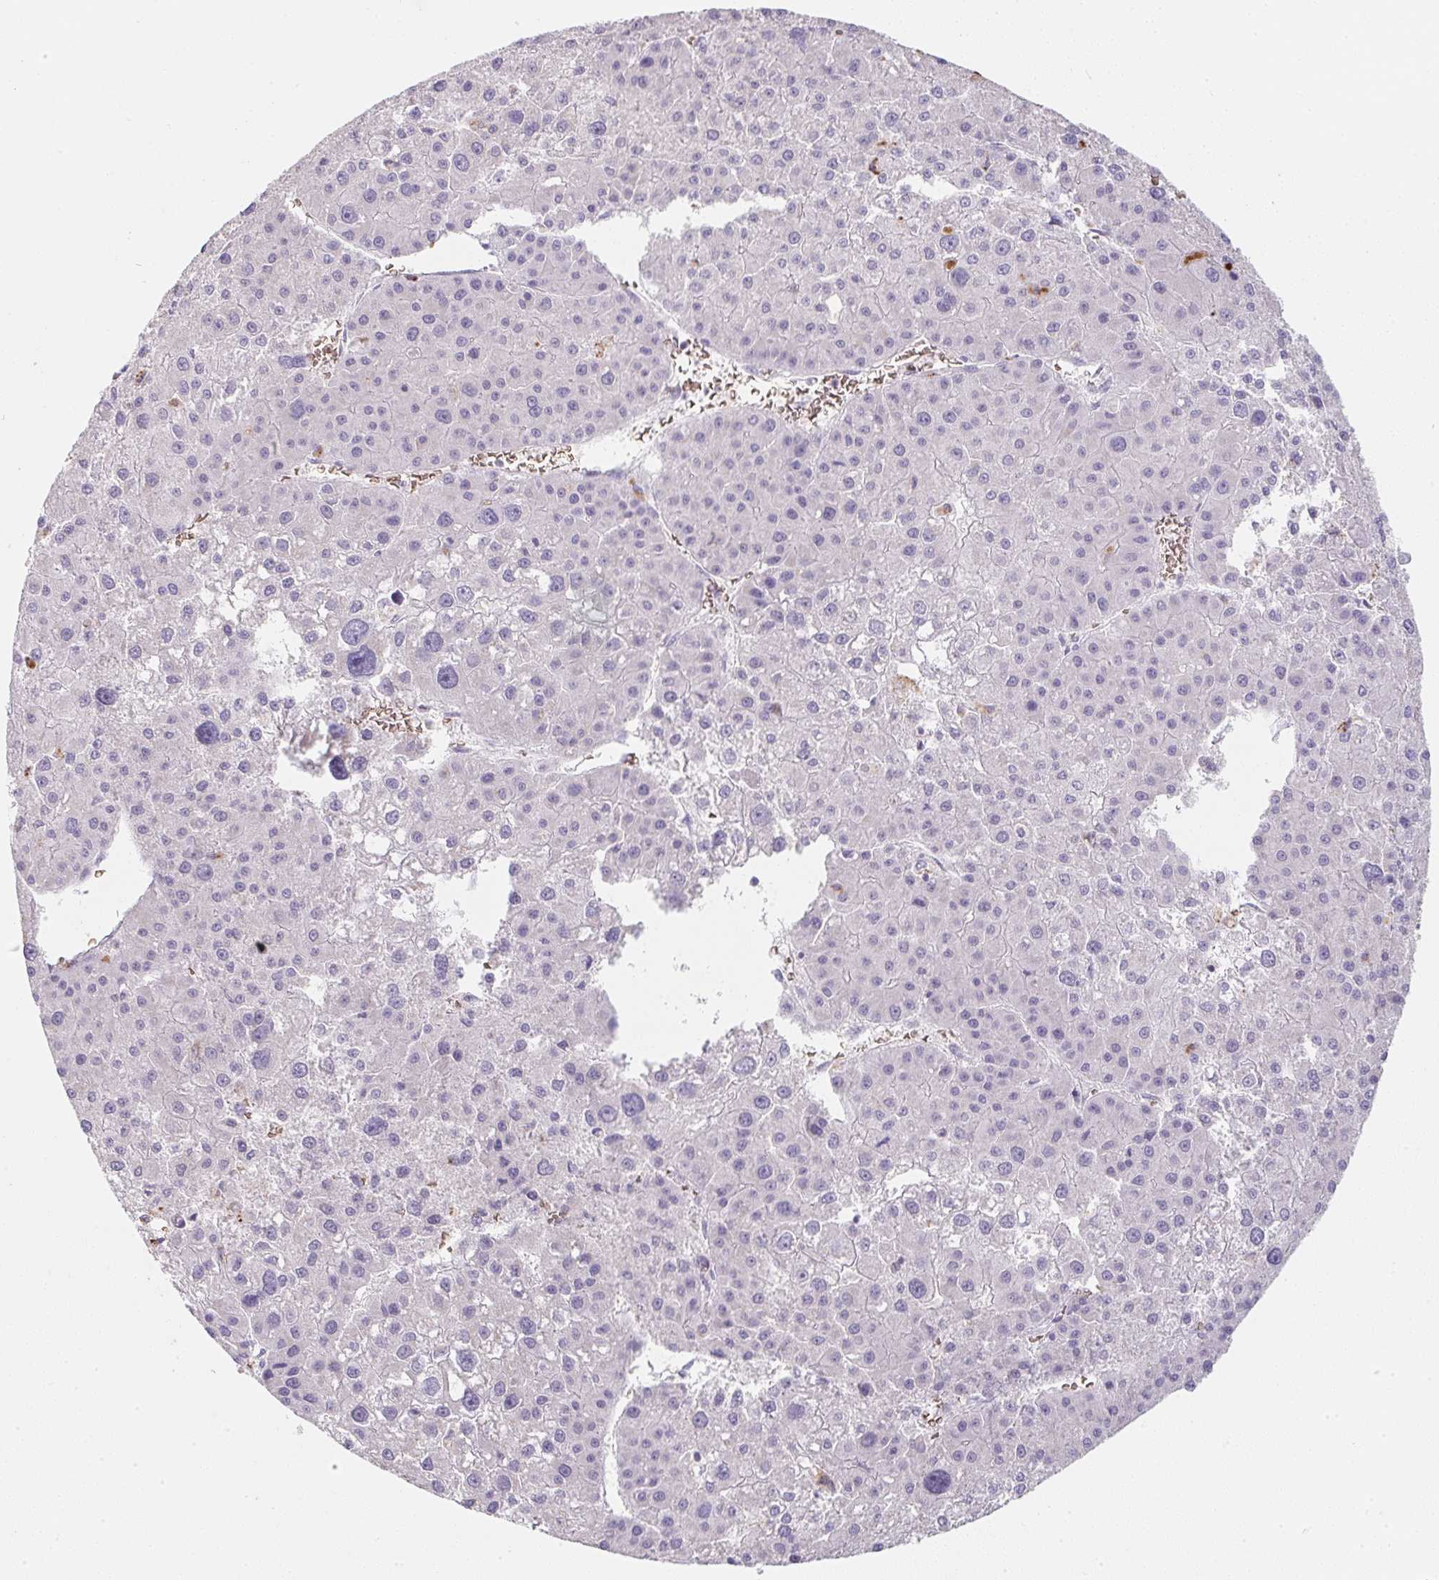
{"staining": {"intensity": "negative", "quantity": "none", "location": "none"}, "tissue": "liver cancer", "cell_type": "Tumor cells", "image_type": "cancer", "snomed": [{"axis": "morphology", "description": "Carcinoma, Hepatocellular, NOS"}, {"axis": "topography", "description": "Liver"}], "caption": "Immunohistochemical staining of human hepatocellular carcinoma (liver) displays no significant expression in tumor cells. (Stains: DAB immunohistochemistry with hematoxylin counter stain, Microscopy: brightfield microscopy at high magnification).", "gene": "DCD", "patient": {"sex": "male", "age": 73}}